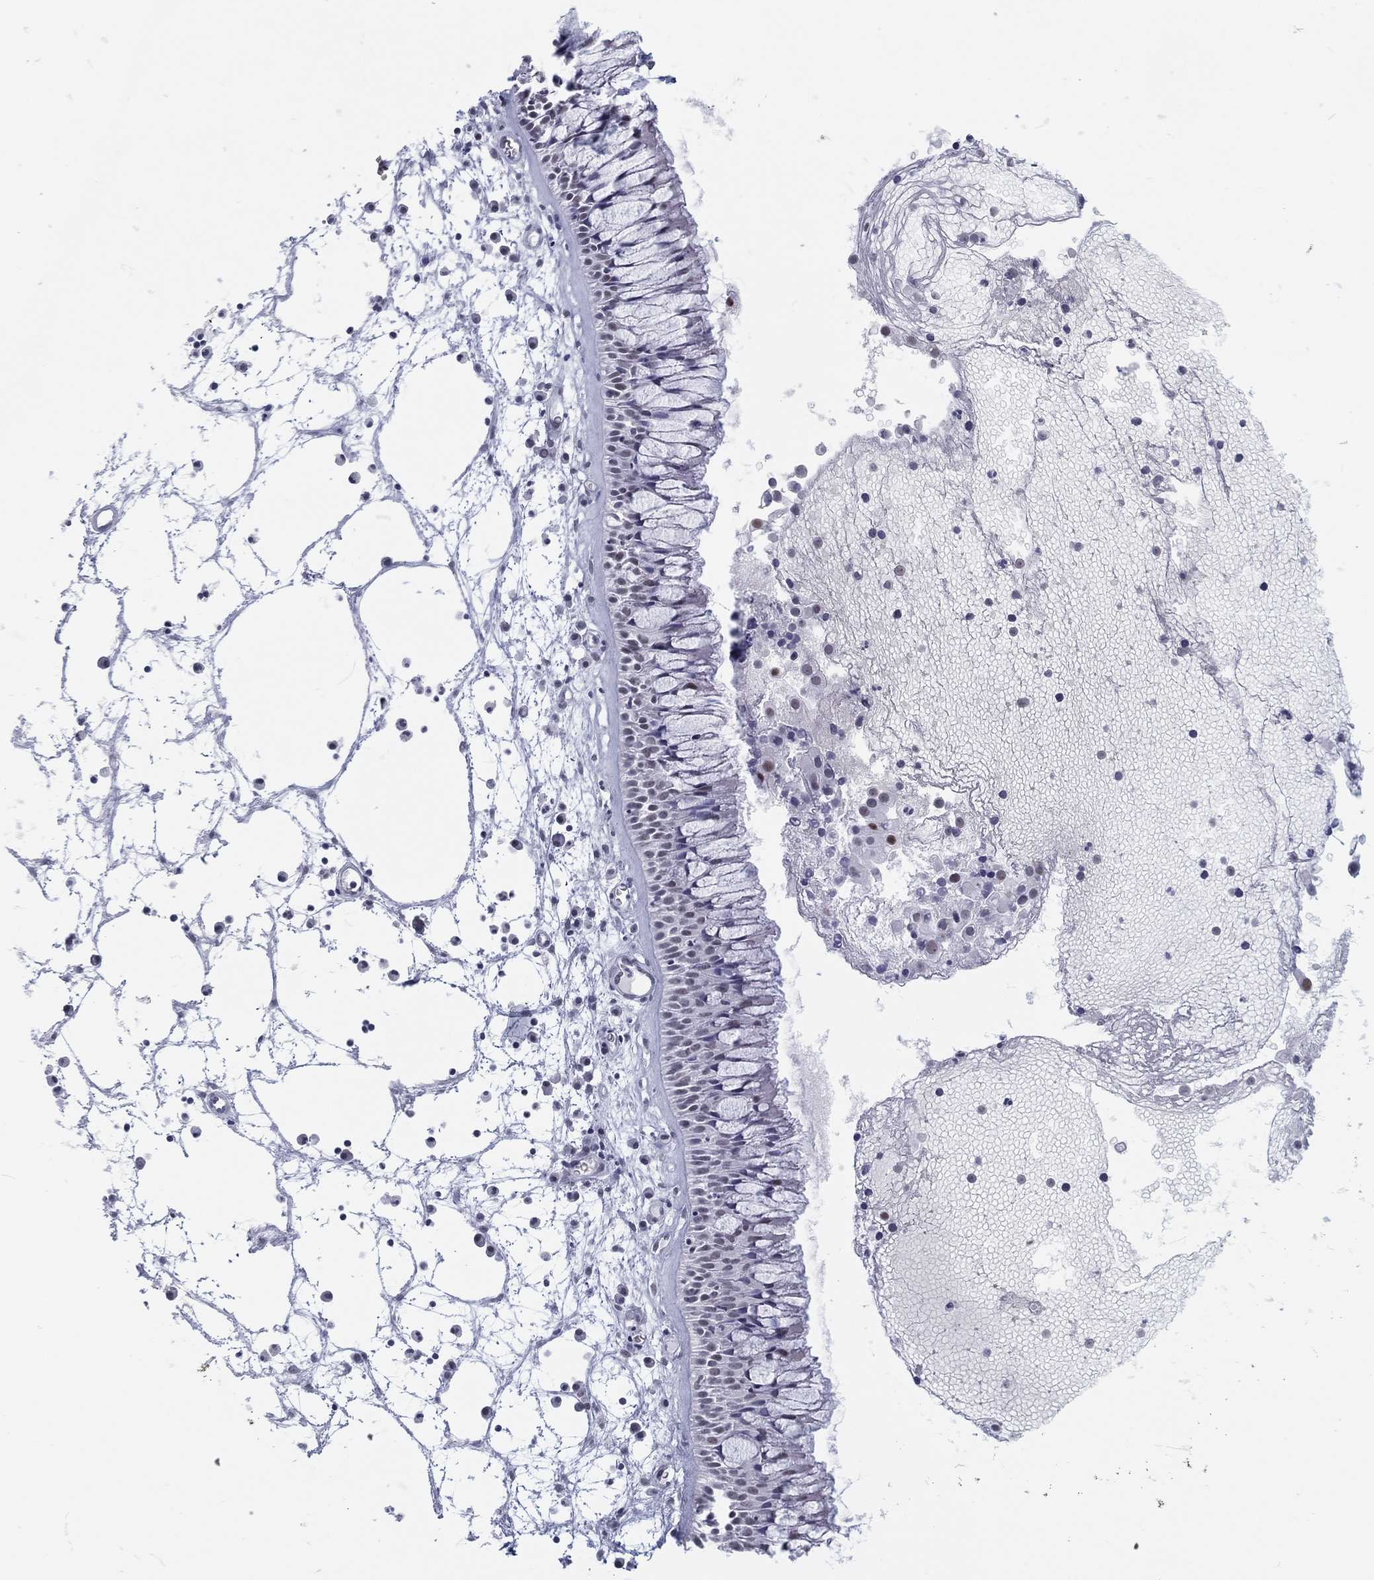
{"staining": {"intensity": "moderate", "quantity": "<25%", "location": "nuclear"}, "tissue": "nasopharynx", "cell_type": "Respiratory epithelial cells", "image_type": "normal", "snomed": [{"axis": "morphology", "description": "Normal tissue, NOS"}, {"axis": "topography", "description": "Nasopharynx"}], "caption": "Nasopharynx was stained to show a protein in brown. There is low levels of moderate nuclear expression in approximately <25% of respiratory epithelial cells. Immunohistochemistry stains the protein in brown and the nuclei are stained blue.", "gene": "MAPK8IP1", "patient": {"sex": "male", "age": 69}}